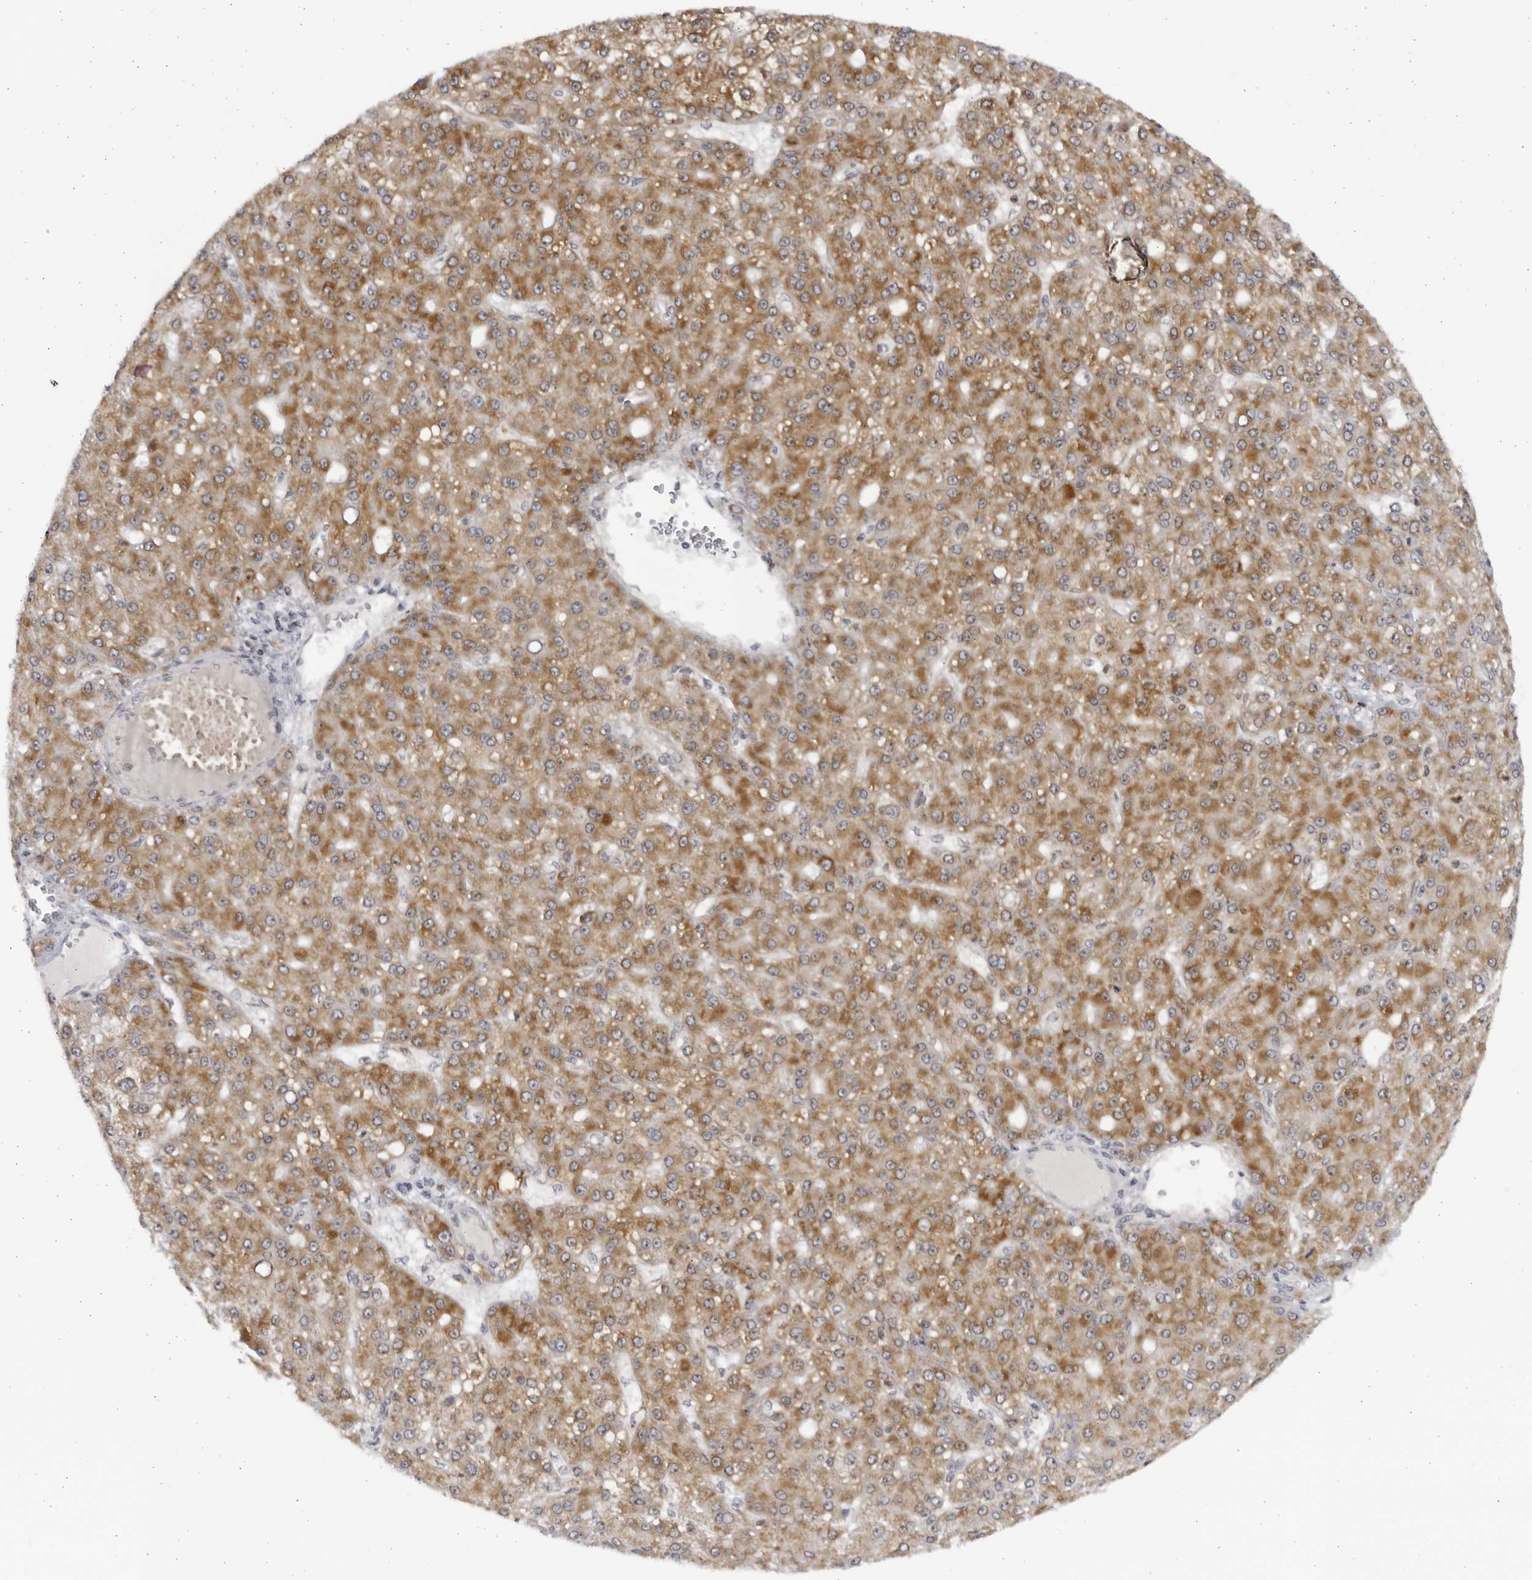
{"staining": {"intensity": "moderate", "quantity": ">75%", "location": "cytoplasmic/membranous"}, "tissue": "liver cancer", "cell_type": "Tumor cells", "image_type": "cancer", "snomed": [{"axis": "morphology", "description": "Carcinoma, Hepatocellular, NOS"}, {"axis": "topography", "description": "Liver"}], "caption": "A medium amount of moderate cytoplasmic/membranous staining is seen in approximately >75% of tumor cells in liver cancer (hepatocellular carcinoma) tissue. Using DAB (3,3'-diaminobenzidine) (brown) and hematoxylin (blue) stains, captured at high magnification using brightfield microscopy.", "gene": "SLC25A22", "patient": {"sex": "male", "age": 67}}